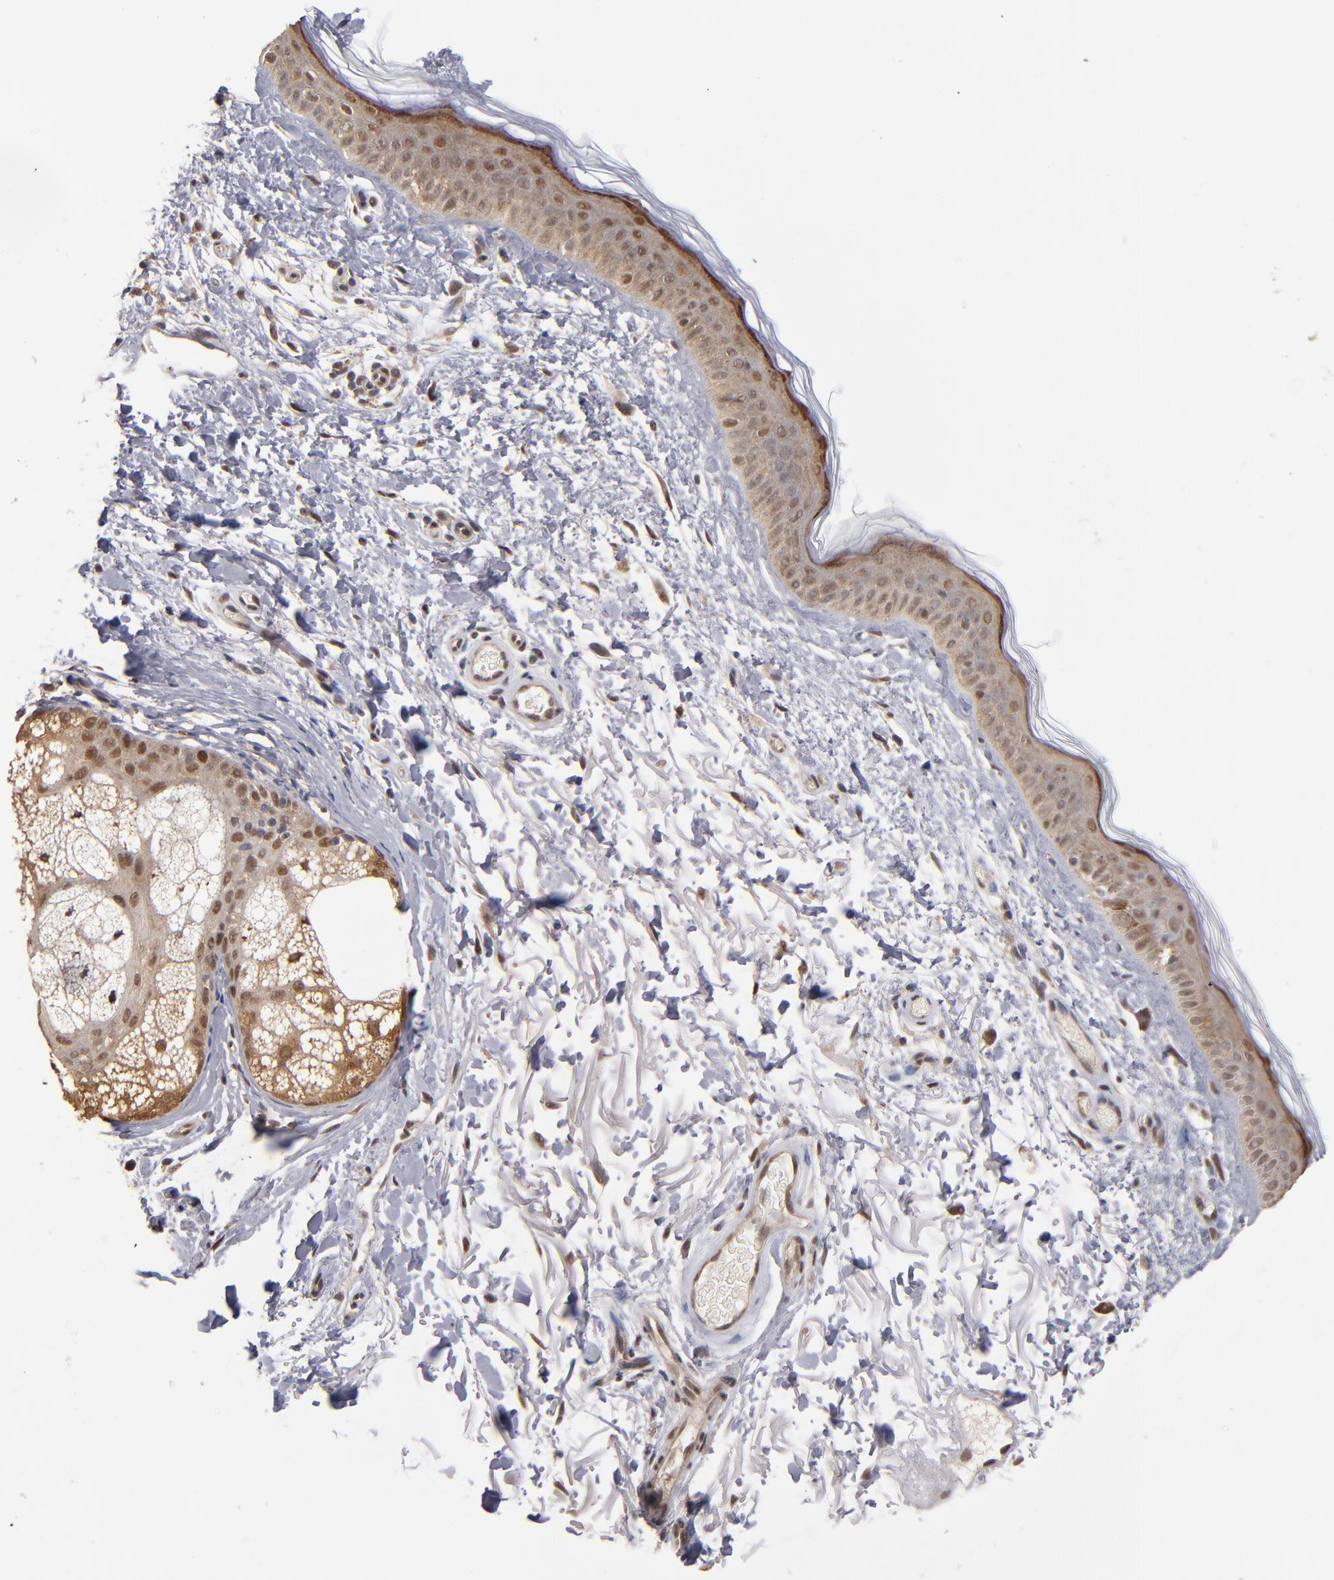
{"staining": {"intensity": "moderate", "quantity": ">75%", "location": "cytoplasmic/membranous,nuclear"}, "tissue": "skin", "cell_type": "Fibroblasts", "image_type": "normal", "snomed": [{"axis": "morphology", "description": "Normal tissue, NOS"}, {"axis": "topography", "description": "Skin"}], "caption": "Skin stained with IHC displays moderate cytoplasmic/membranous,nuclear expression in approximately >75% of fibroblasts.", "gene": "HUWE1", "patient": {"sex": "male", "age": 63}}